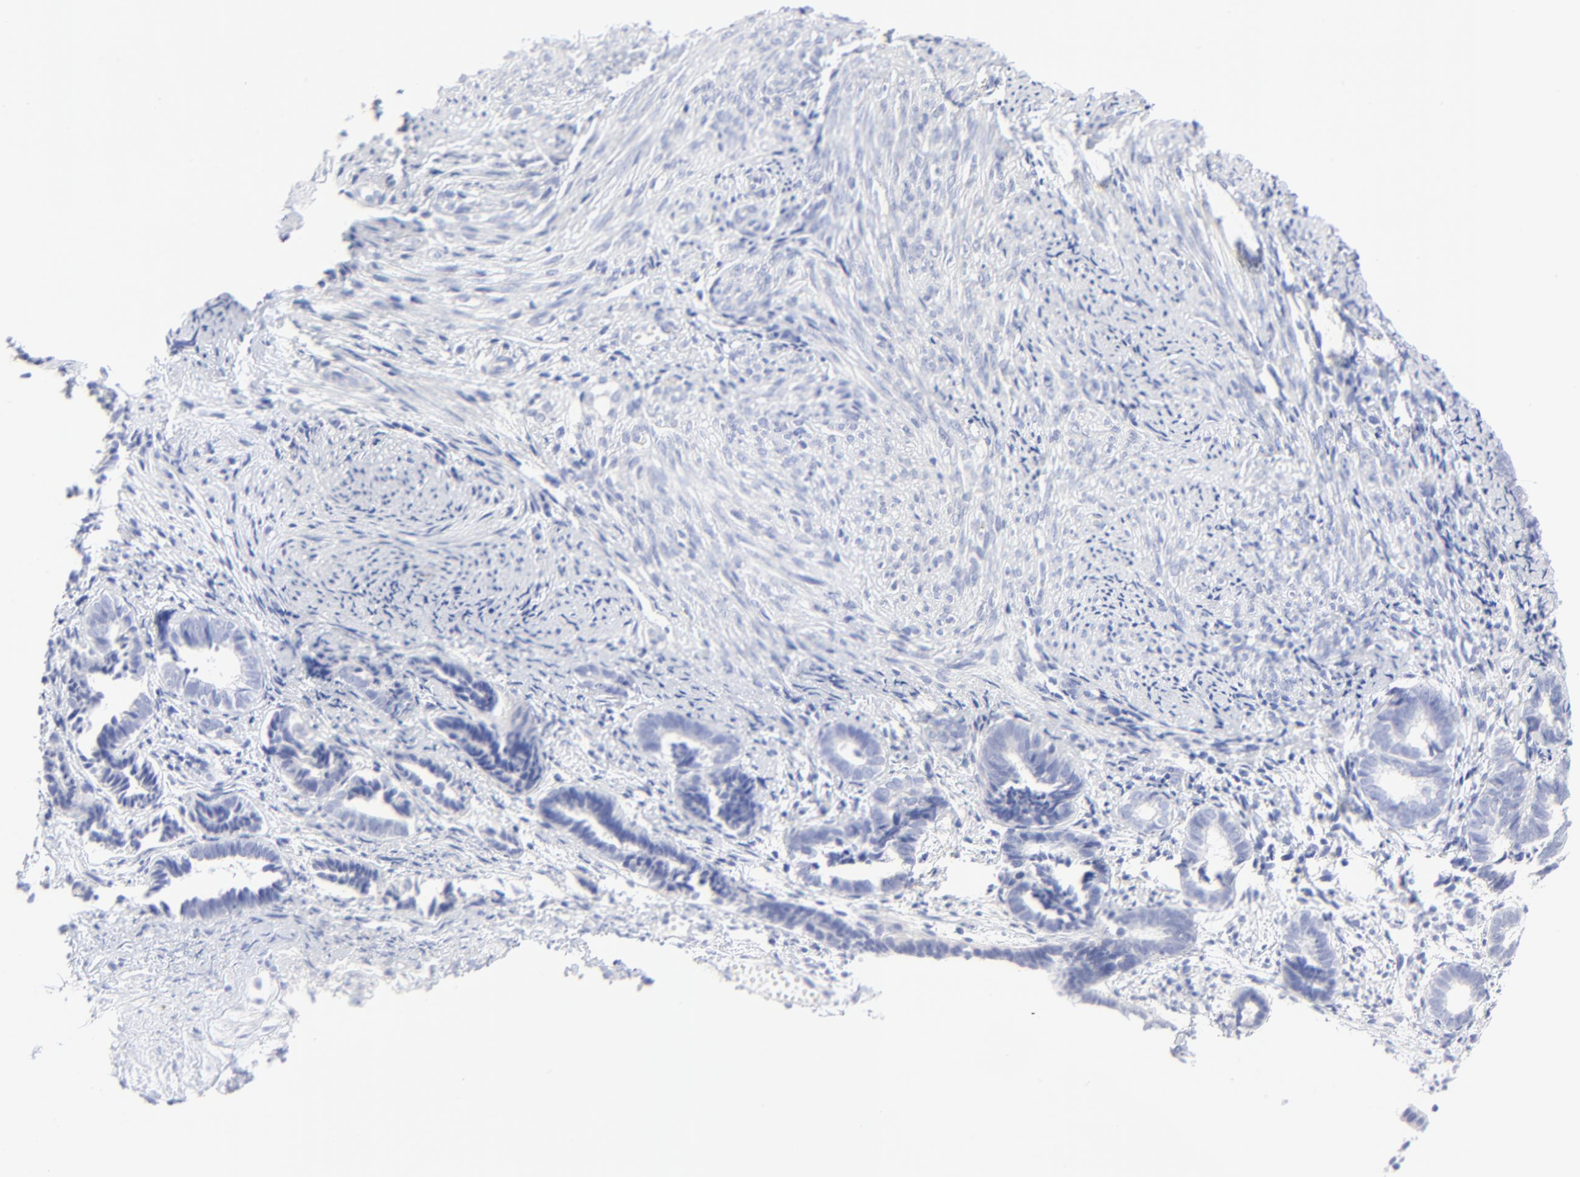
{"staining": {"intensity": "negative", "quantity": "none", "location": "none"}, "tissue": "endometrium", "cell_type": "Cells in endometrial stroma", "image_type": "normal", "snomed": [{"axis": "morphology", "description": "Normal tissue, NOS"}, {"axis": "topography", "description": "Smooth muscle"}, {"axis": "topography", "description": "Endometrium"}], "caption": "High power microscopy histopathology image of an immunohistochemistry micrograph of benign endometrium, revealing no significant staining in cells in endometrial stroma.", "gene": "PSD3", "patient": {"sex": "female", "age": 57}}